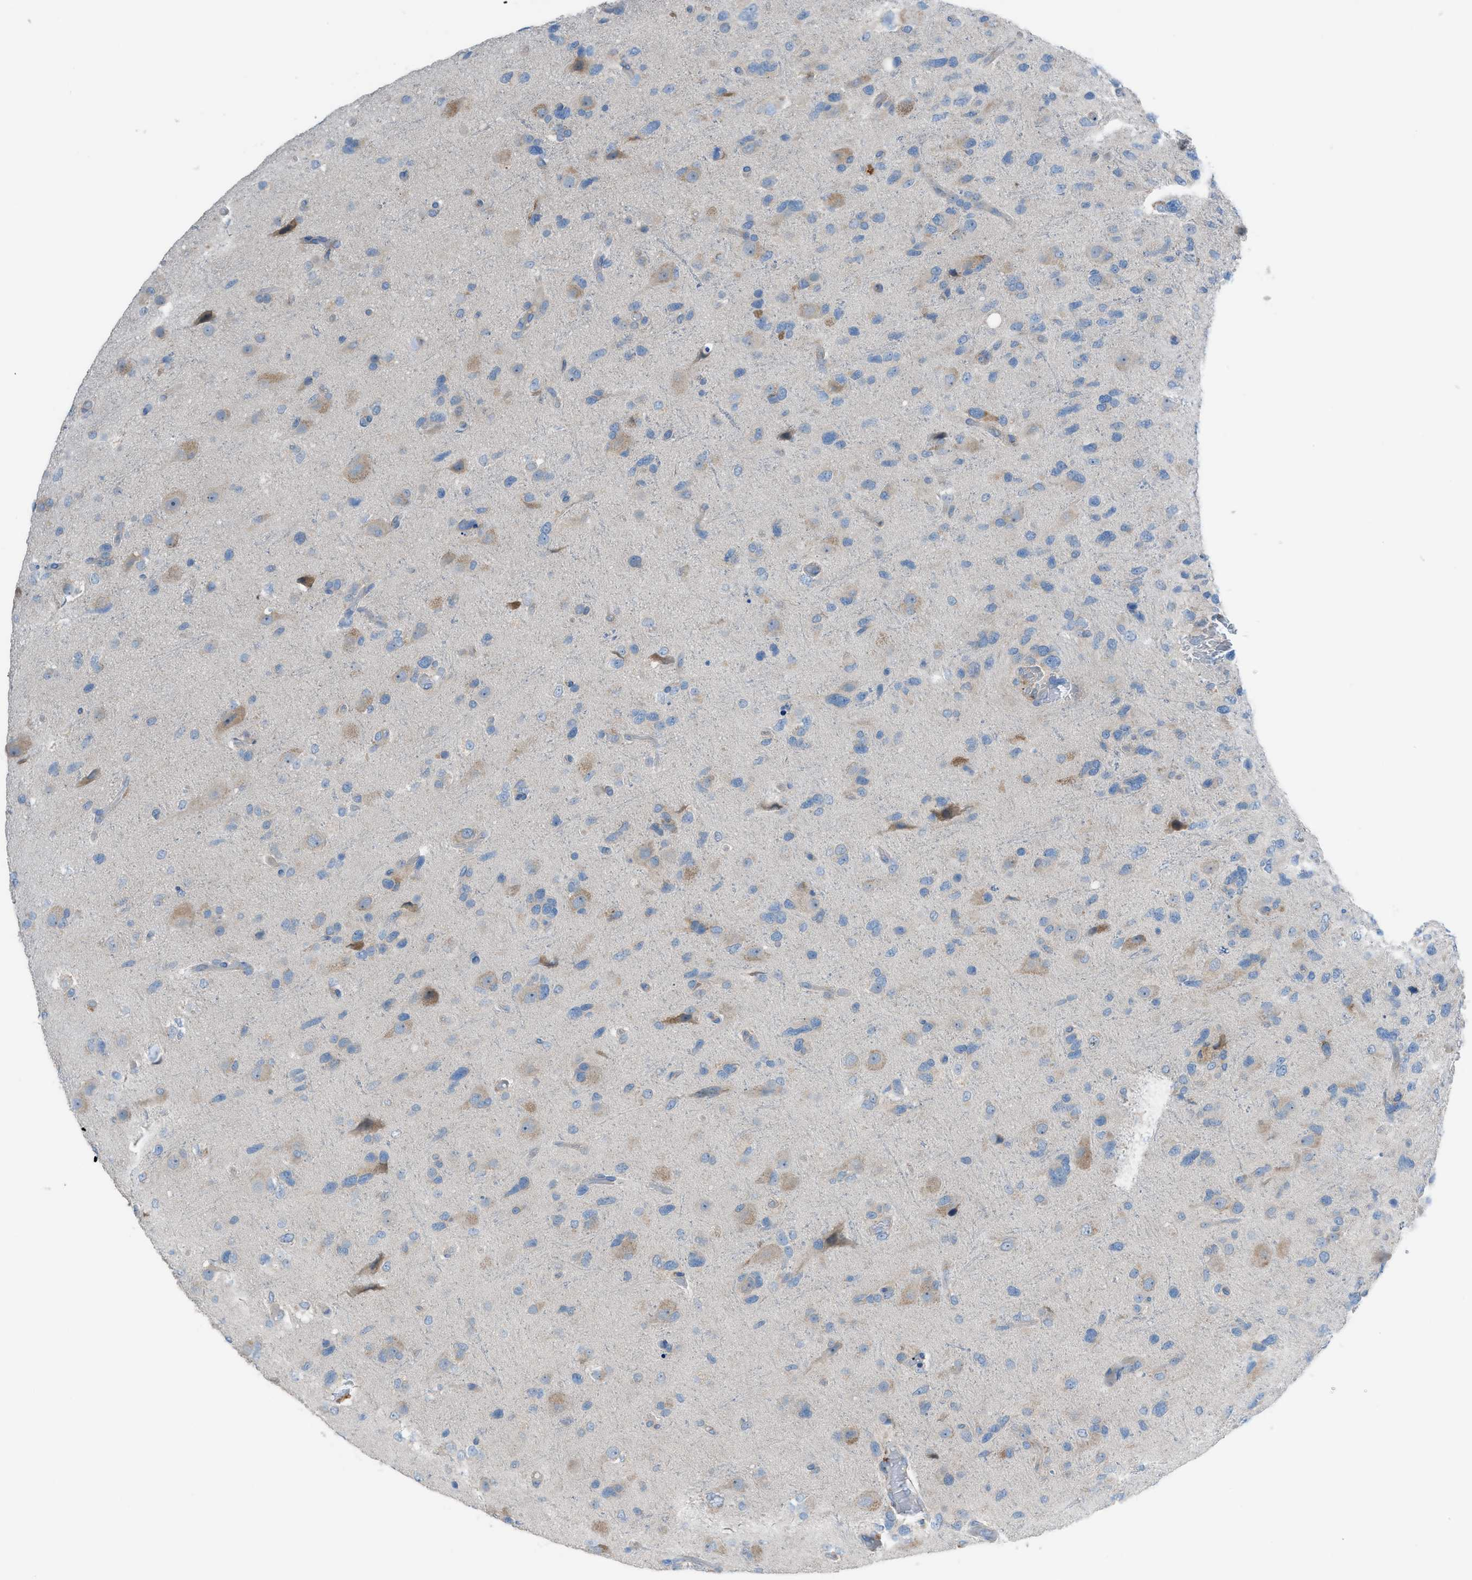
{"staining": {"intensity": "negative", "quantity": "none", "location": "none"}, "tissue": "glioma", "cell_type": "Tumor cells", "image_type": "cancer", "snomed": [{"axis": "morphology", "description": "Glioma, malignant, High grade"}, {"axis": "topography", "description": "Brain"}], "caption": "The image displays no significant staining in tumor cells of glioma. The staining was performed using DAB to visualize the protein expression in brown, while the nuclei were stained in blue with hematoxylin (Magnification: 20x).", "gene": "HEG1", "patient": {"sex": "female", "age": 58}}